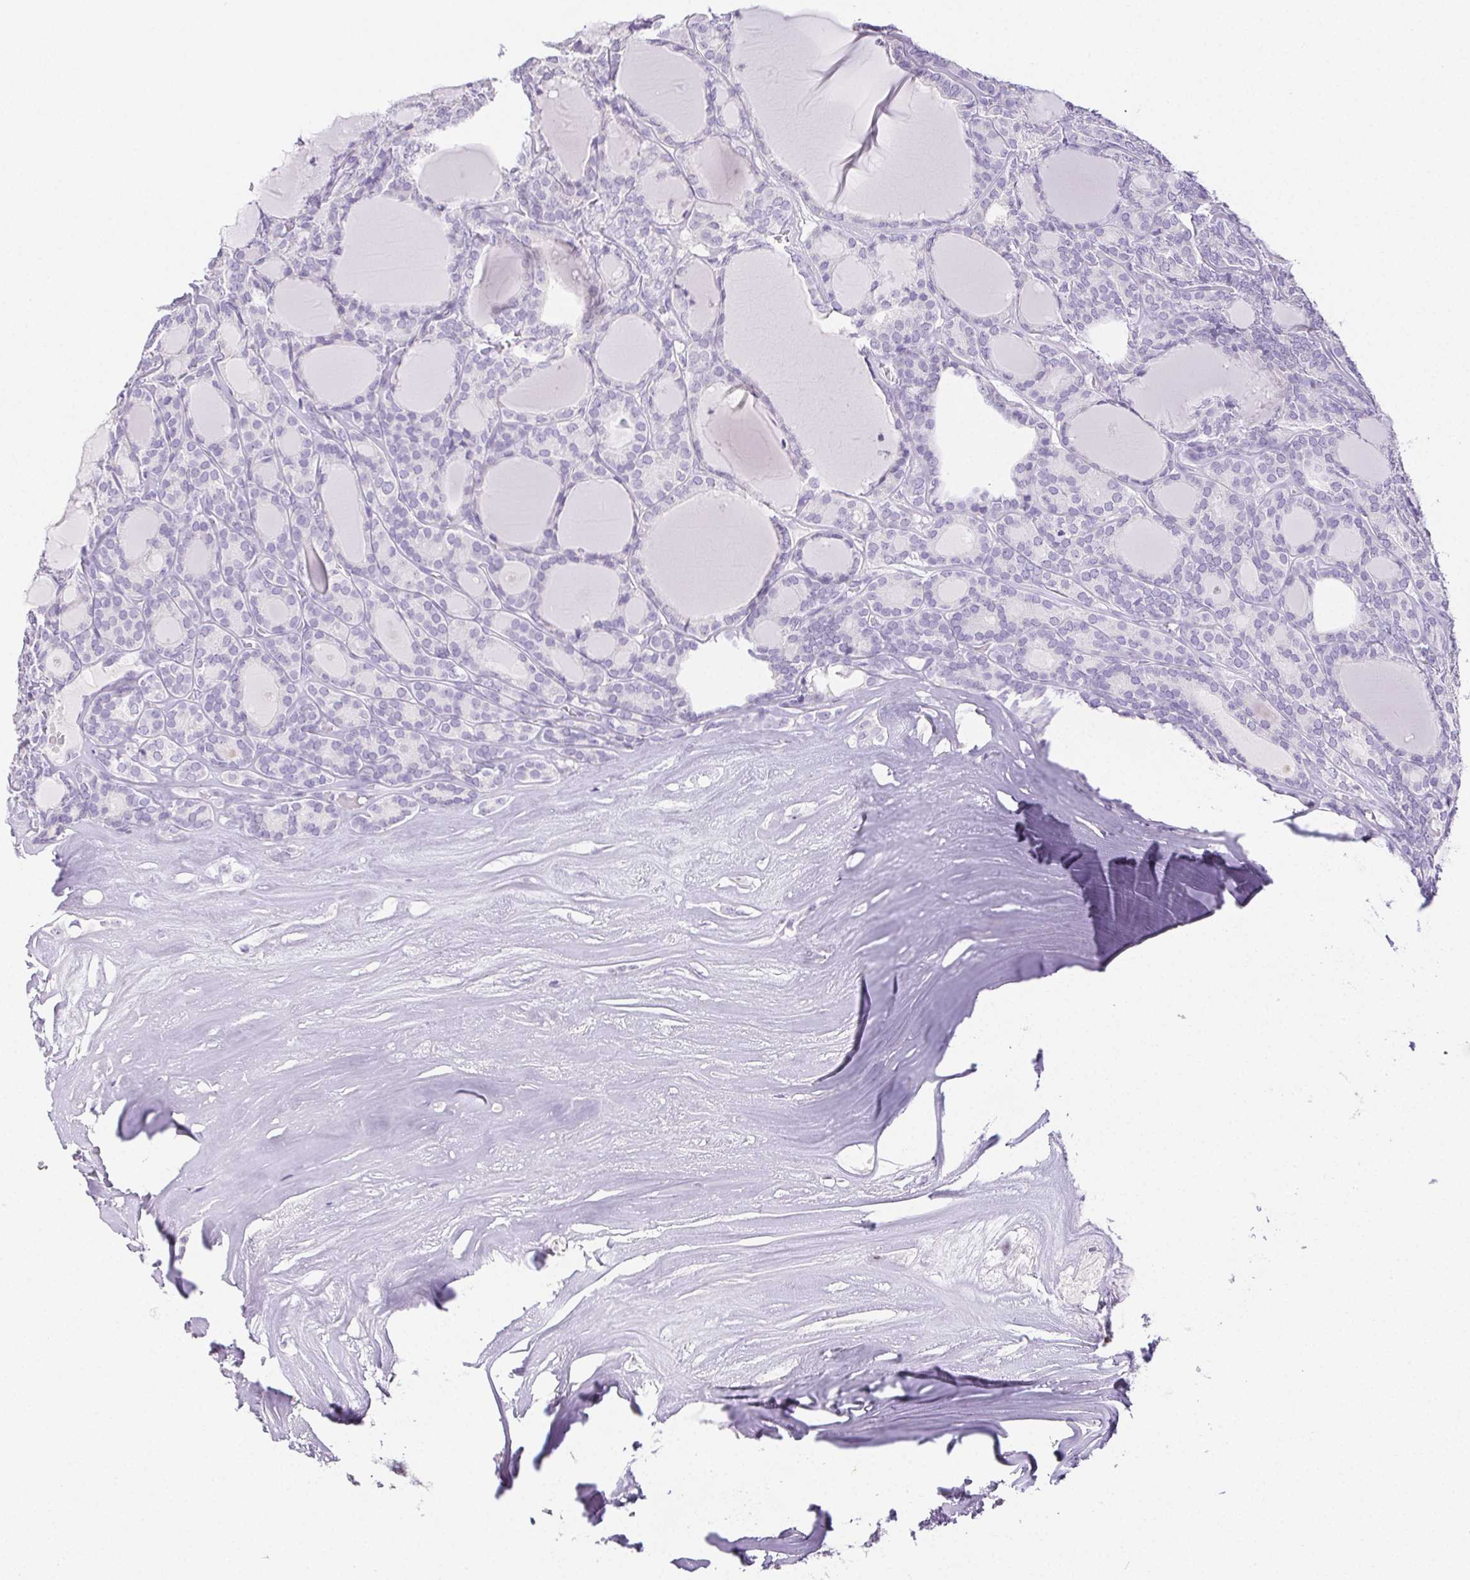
{"staining": {"intensity": "negative", "quantity": "none", "location": "none"}, "tissue": "thyroid cancer", "cell_type": "Tumor cells", "image_type": "cancer", "snomed": [{"axis": "morphology", "description": "Follicular adenoma carcinoma, NOS"}, {"axis": "topography", "description": "Thyroid gland"}], "caption": "Immunohistochemical staining of thyroid cancer reveals no significant expression in tumor cells.", "gene": "ST8SIA3", "patient": {"sex": "male", "age": 74}}